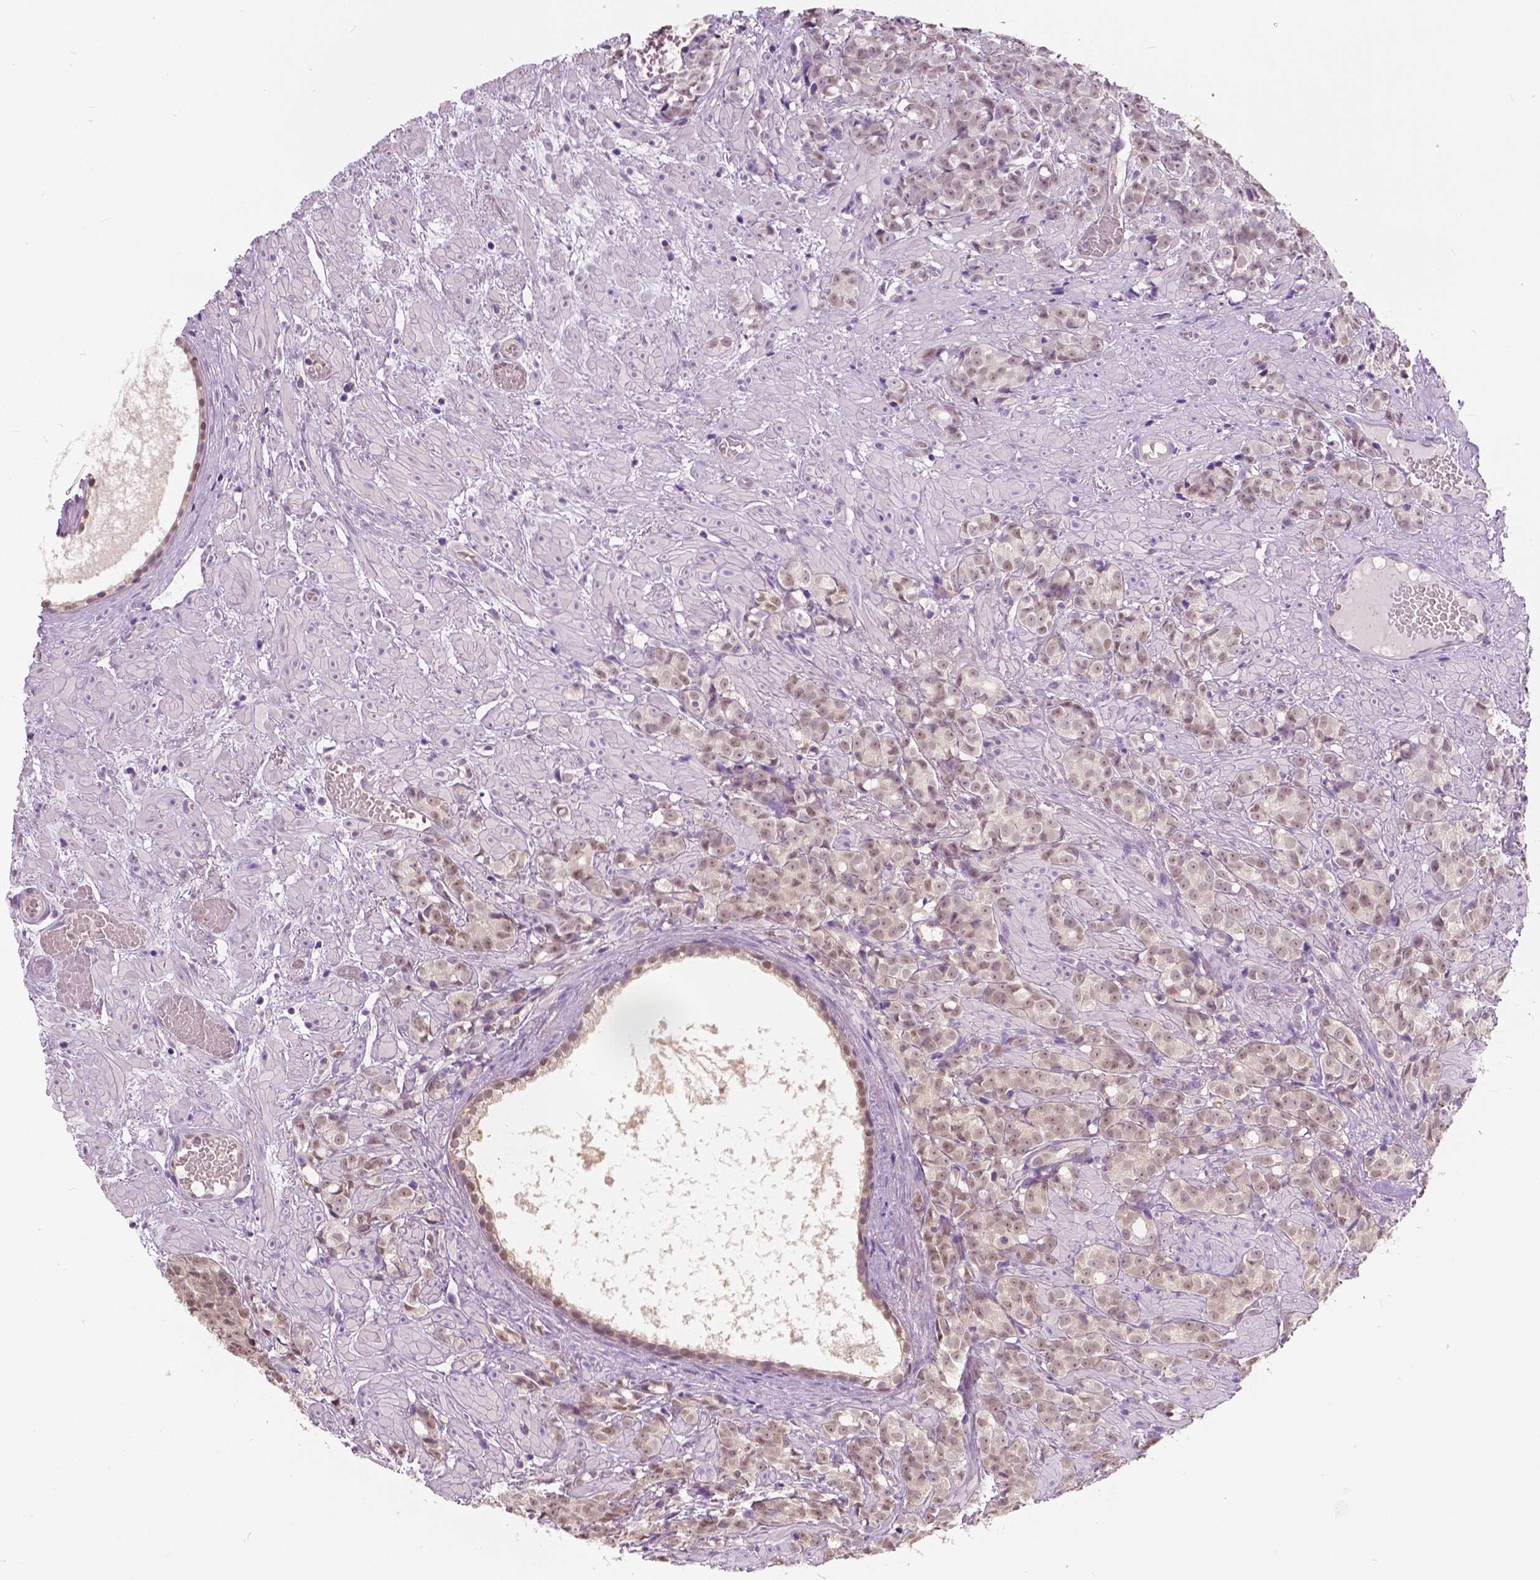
{"staining": {"intensity": "weak", "quantity": ">75%", "location": "nuclear"}, "tissue": "prostate cancer", "cell_type": "Tumor cells", "image_type": "cancer", "snomed": [{"axis": "morphology", "description": "Adenocarcinoma, High grade"}, {"axis": "topography", "description": "Prostate"}], "caption": "Immunohistochemical staining of human prostate high-grade adenocarcinoma shows weak nuclear protein expression in about >75% of tumor cells.", "gene": "TKFC", "patient": {"sex": "male", "age": 81}}